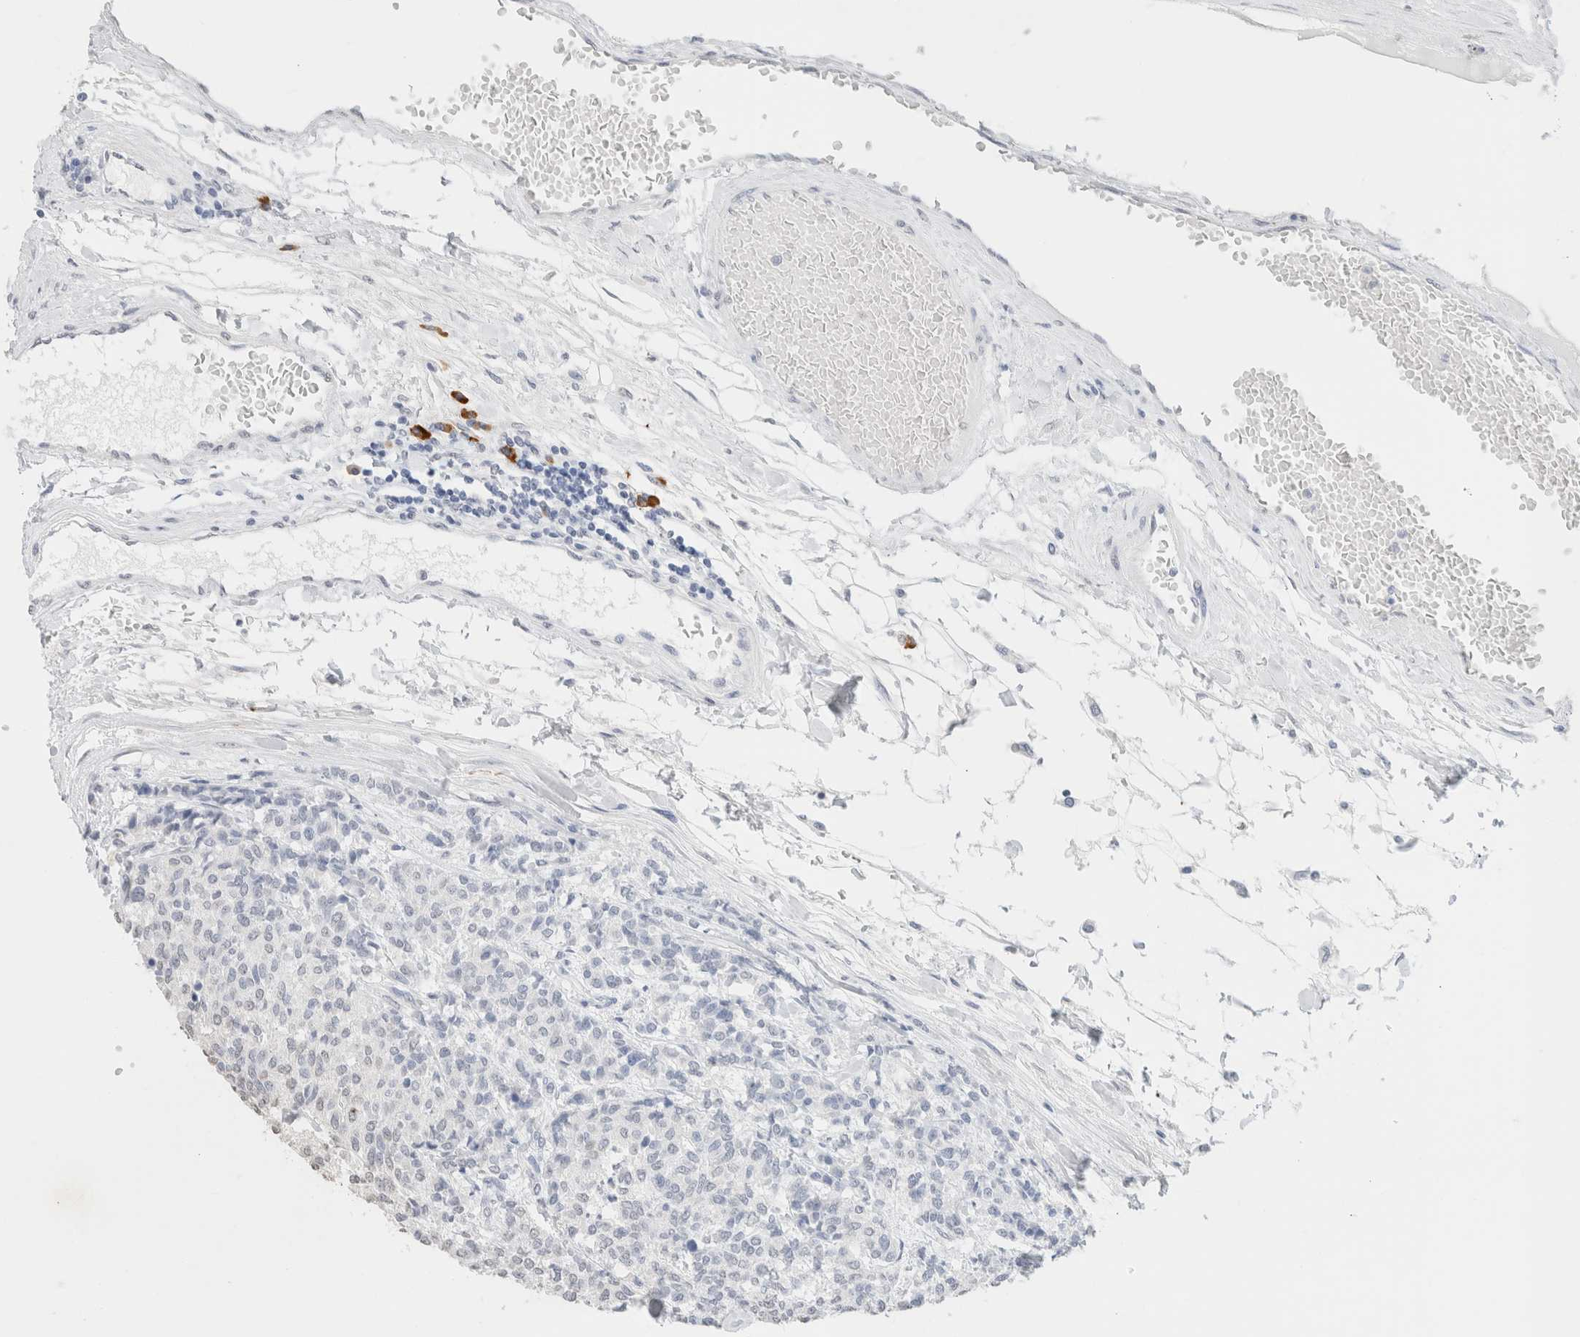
{"staining": {"intensity": "negative", "quantity": "none", "location": "none"}, "tissue": "carcinoid", "cell_type": "Tumor cells", "image_type": "cancer", "snomed": [{"axis": "morphology", "description": "Carcinoid, malignant, NOS"}, {"axis": "topography", "description": "Pancreas"}], "caption": "Tumor cells are negative for brown protein staining in carcinoid (malignant).", "gene": "CD80", "patient": {"sex": "female", "age": 54}}